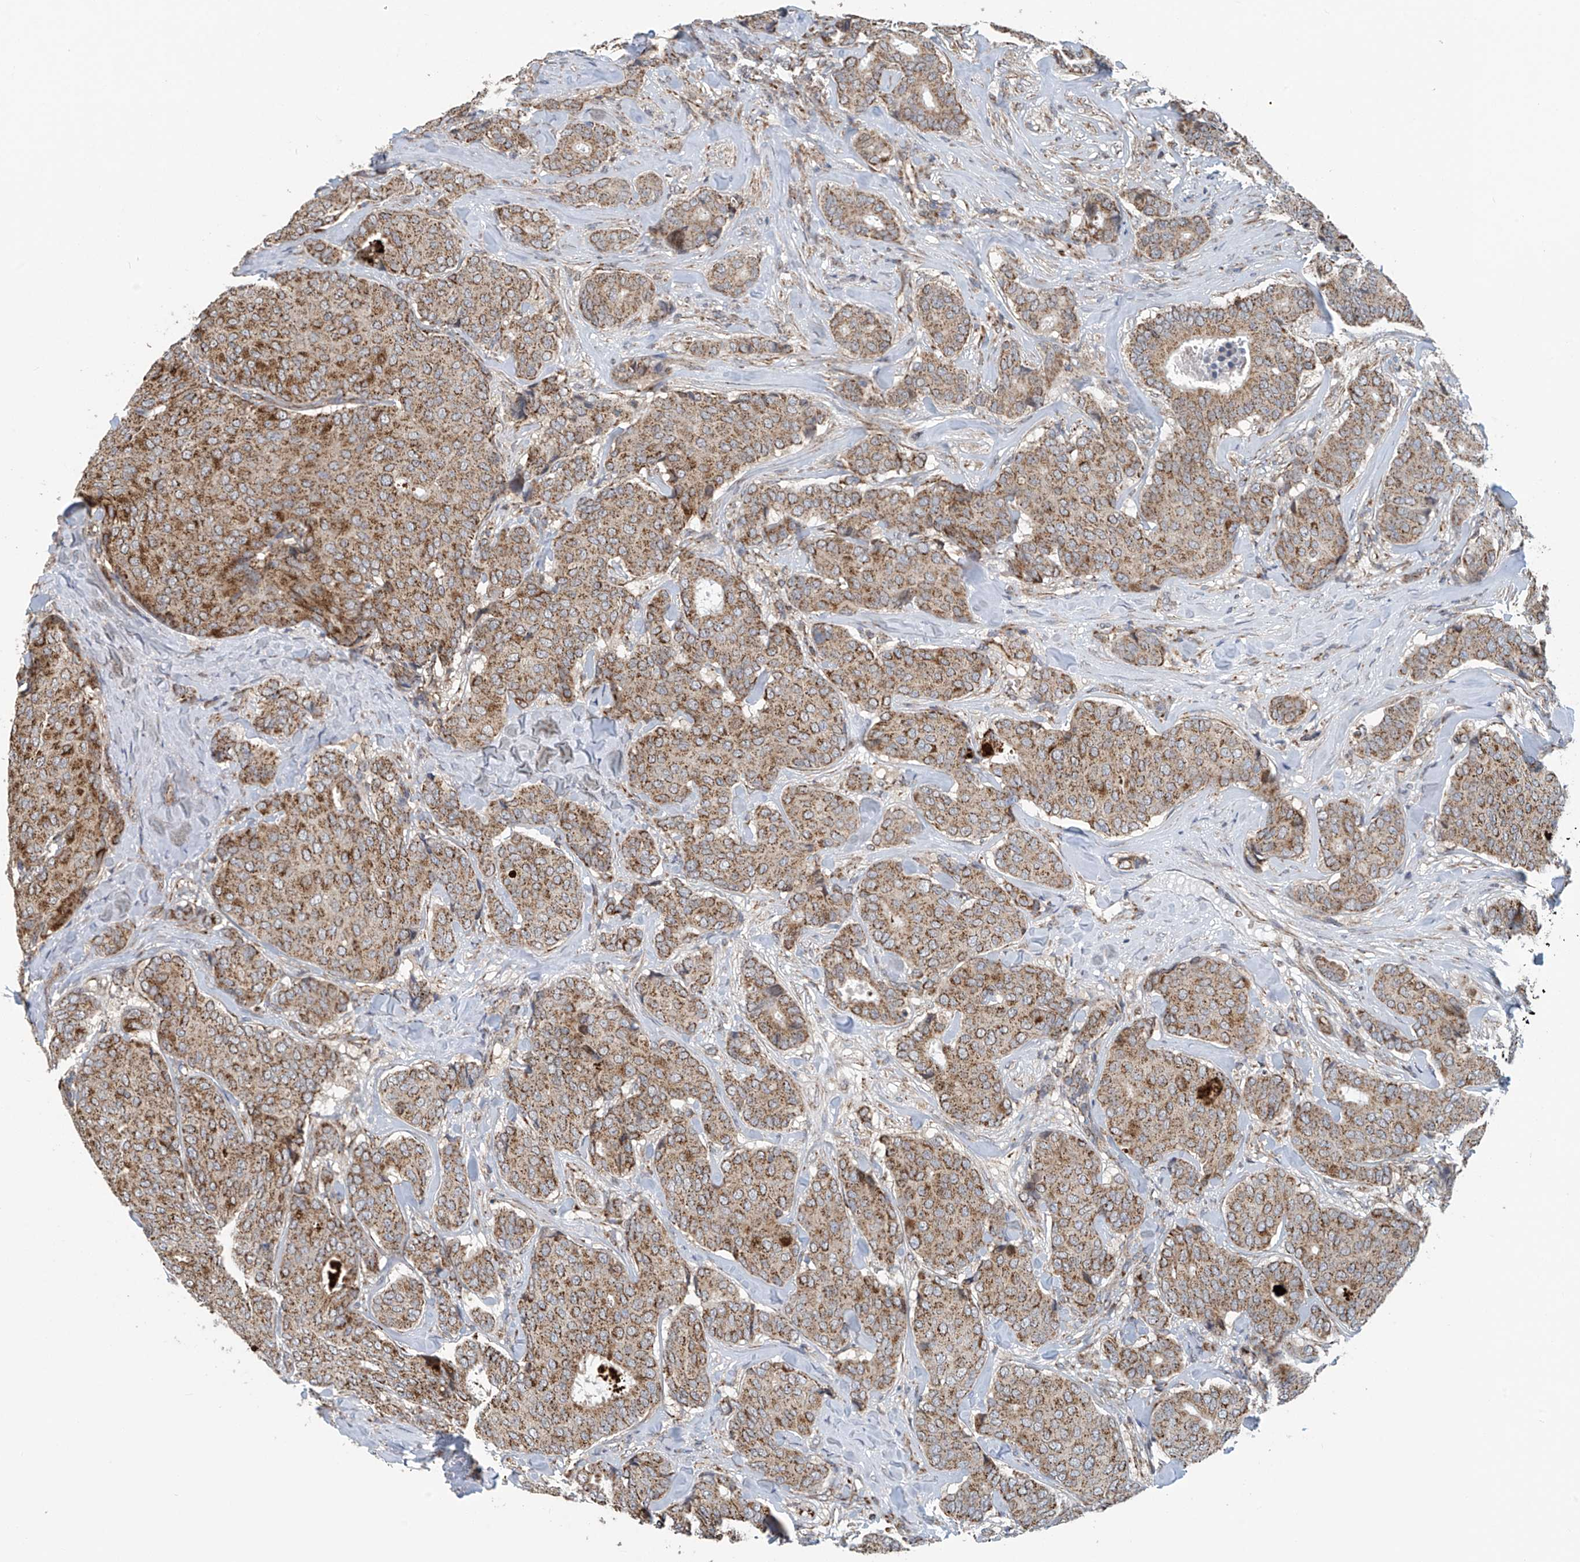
{"staining": {"intensity": "moderate", "quantity": ">75%", "location": "cytoplasmic/membranous"}, "tissue": "breast cancer", "cell_type": "Tumor cells", "image_type": "cancer", "snomed": [{"axis": "morphology", "description": "Duct carcinoma"}, {"axis": "topography", "description": "Breast"}], "caption": "Infiltrating ductal carcinoma (breast) stained with DAB (3,3'-diaminobenzidine) immunohistochemistry shows medium levels of moderate cytoplasmic/membranous positivity in about >75% of tumor cells.", "gene": "COMMD1", "patient": {"sex": "female", "age": 75}}